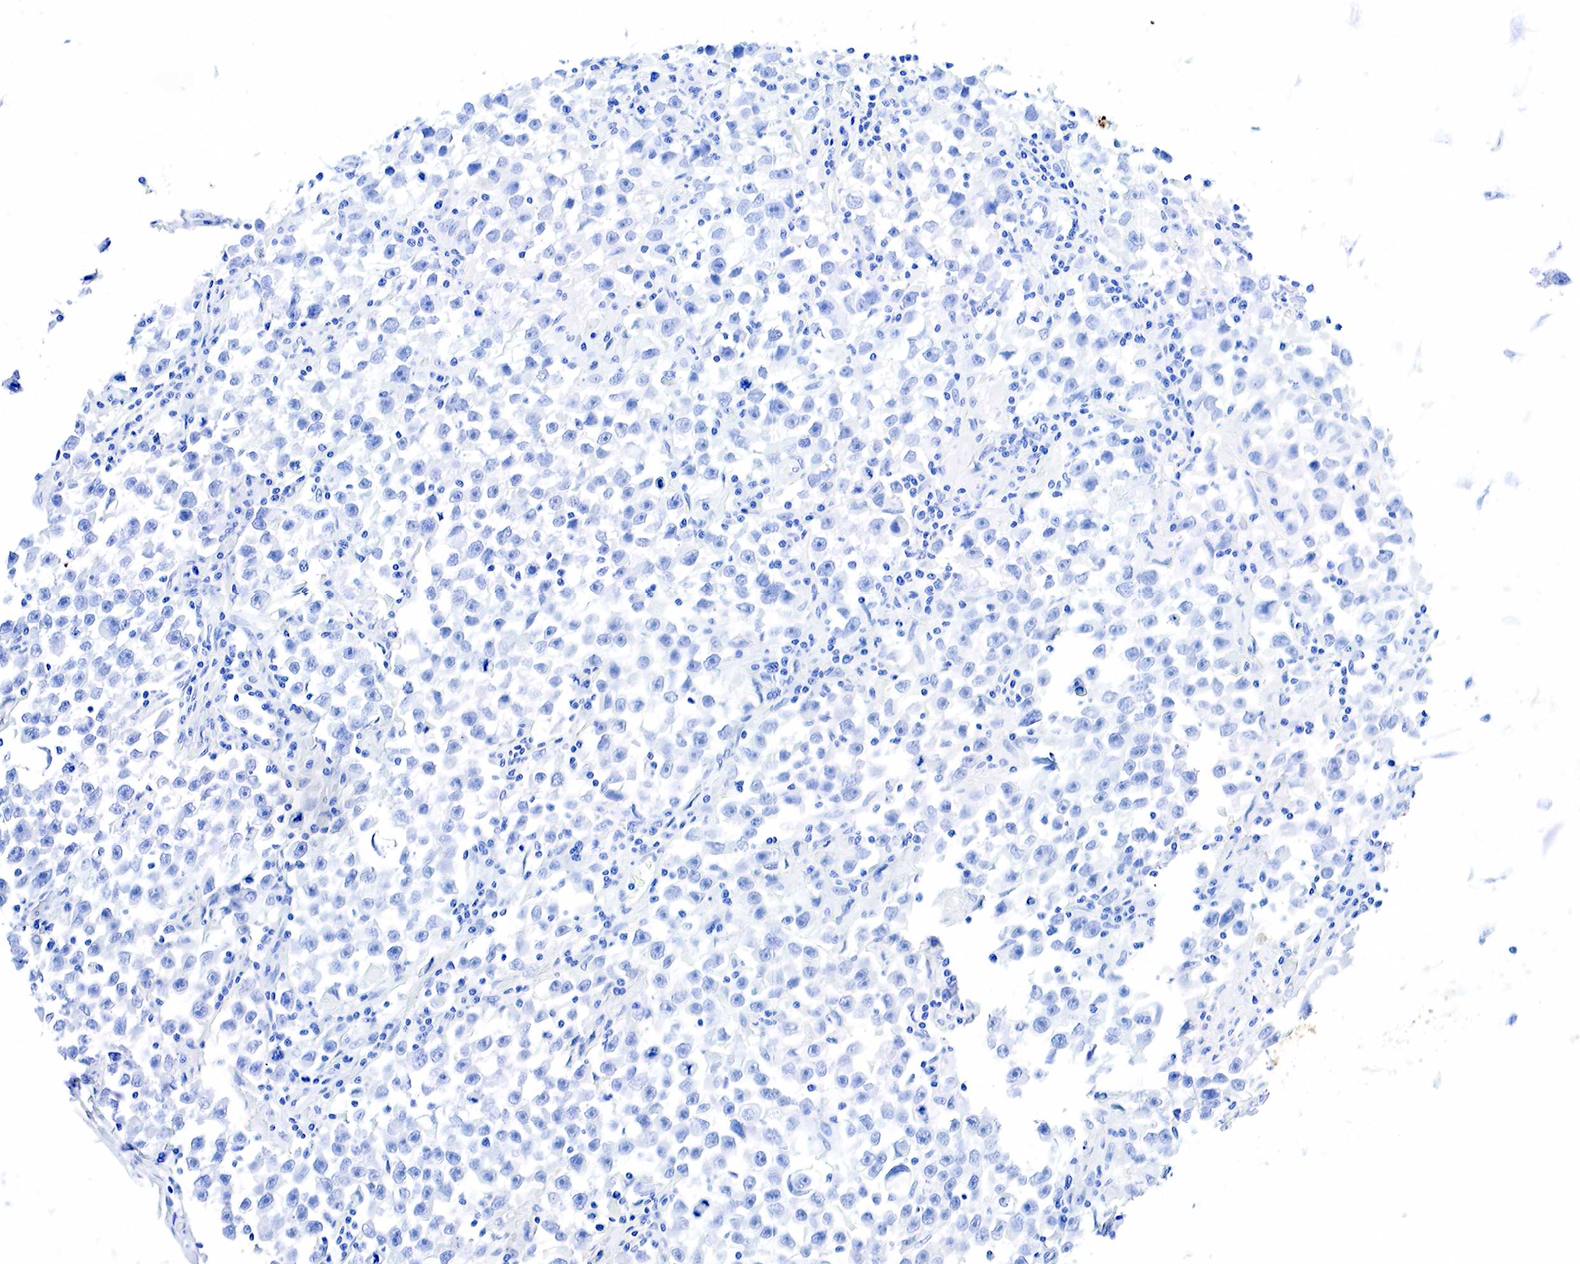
{"staining": {"intensity": "negative", "quantity": "none", "location": "none"}, "tissue": "testis cancer", "cell_type": "Tumor cells", "image_type": "cancer", "snomed": [{"axis": "morphology", "description": "Seminoma, NOS"}, {"axis": "topography", "description": "Testis"}], "caption": "Human testis cancer (seminoma) stained for a protein using immunohistochemistry demonstrates no positivity in tumor cells.", "gene": "KRT7", "patient": {"sex": "male", "age": 33}}